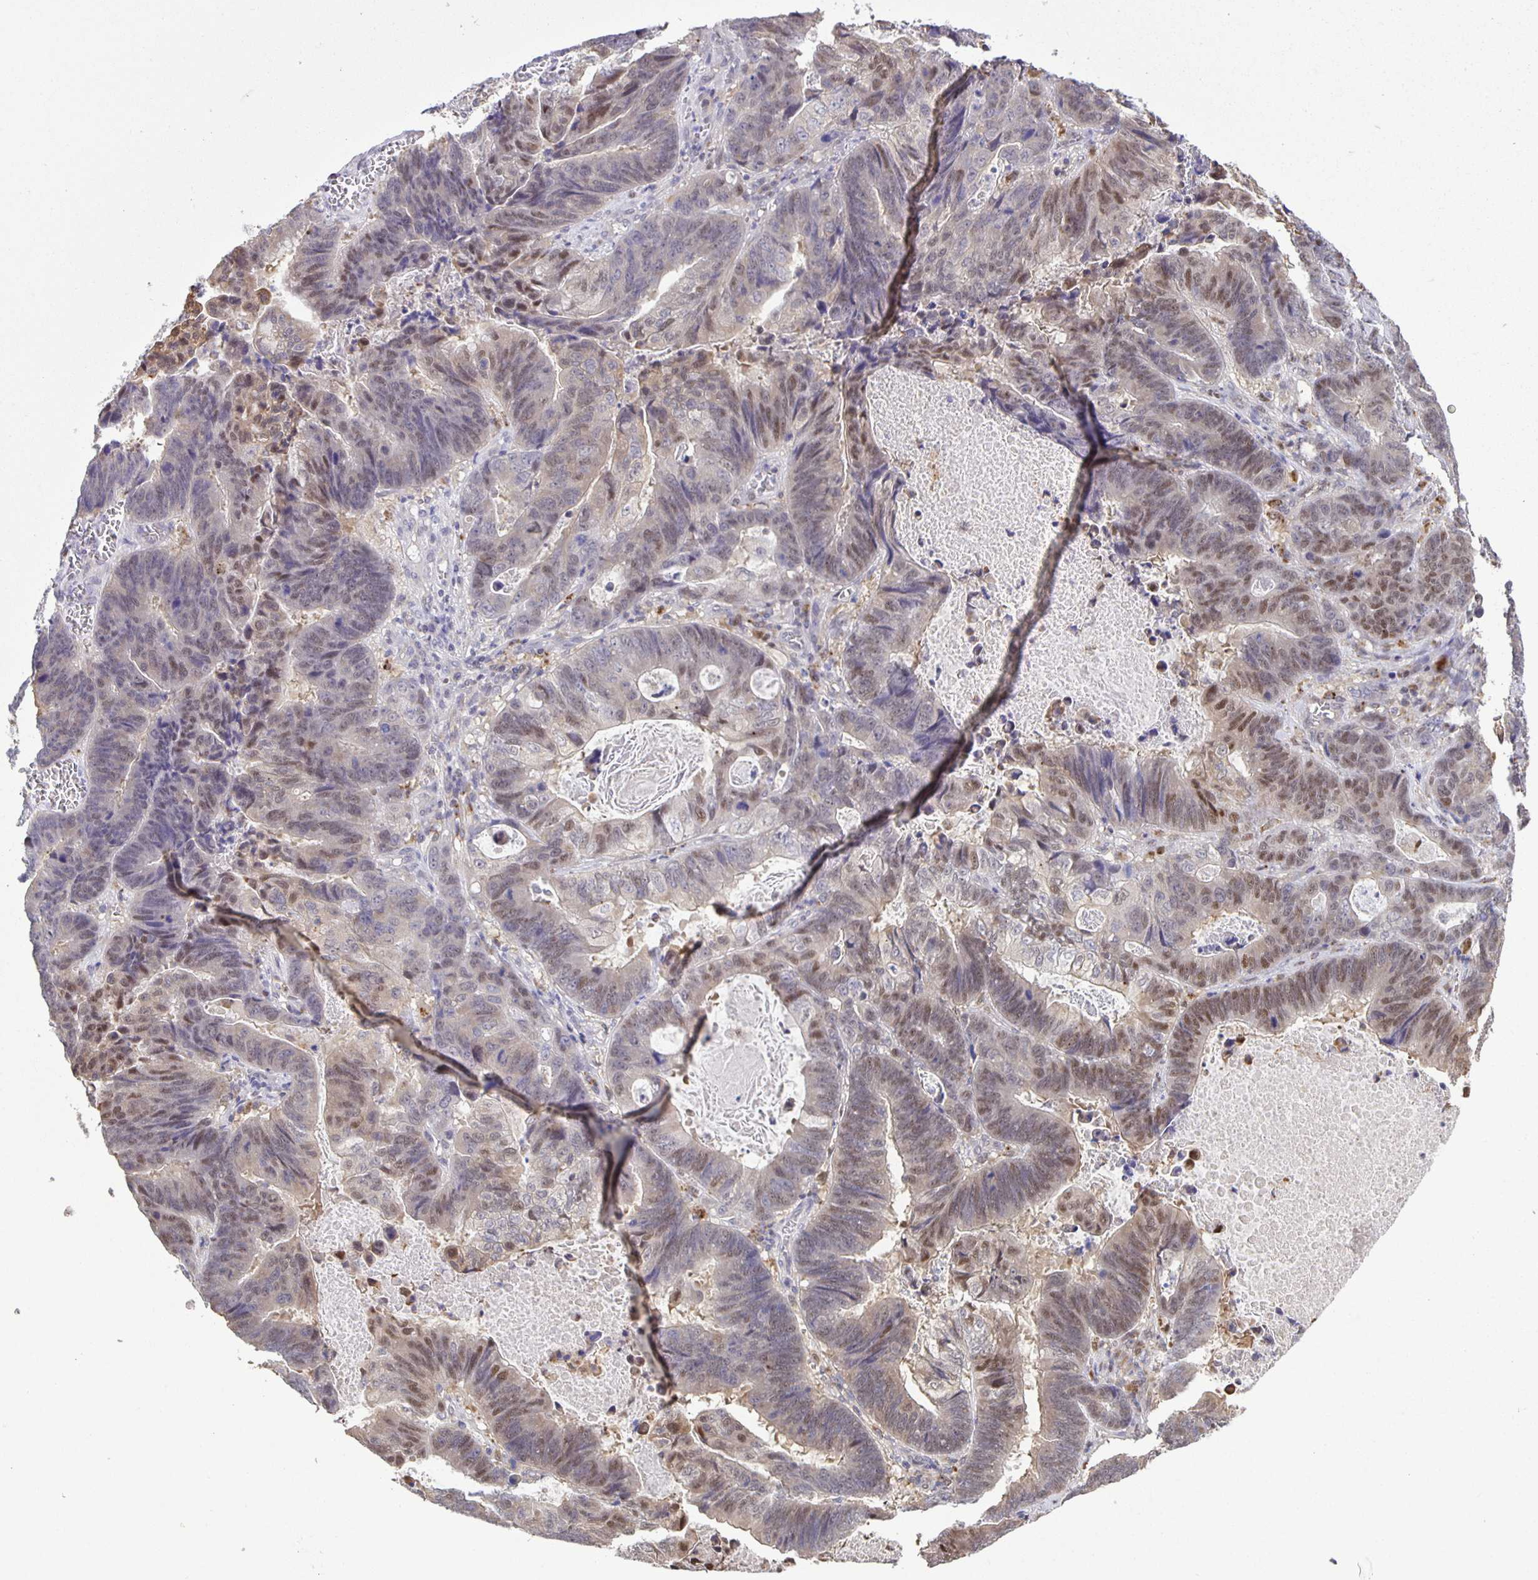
{"staining": {"intensity": "moderate", "quantity": "25%-75%", "location": "nuclear"}, "tissue": "lung cancer", "cell_type": "Tumor cells", "image_type": "cancer", "snomed": [{"axis": "morphology", "description": "Aneuploidy"}, {"axis": "morphology", "description": "Adenocarcinoma, NOS"}, {"axis": "morphology", "description": "Adenocarcinoma primary or metastatic"}, {"axis": "topography", "description": "Lung"}], "caption": "A micrograph of human lung adenocarcinoma stained for a protein exhibits moderate nuclear brown staining in tumor cells. (IHC, brightfield microscopy, high magnification).", "gene": "MAPK12", "patient": {"sex": "female", "age": 75}}